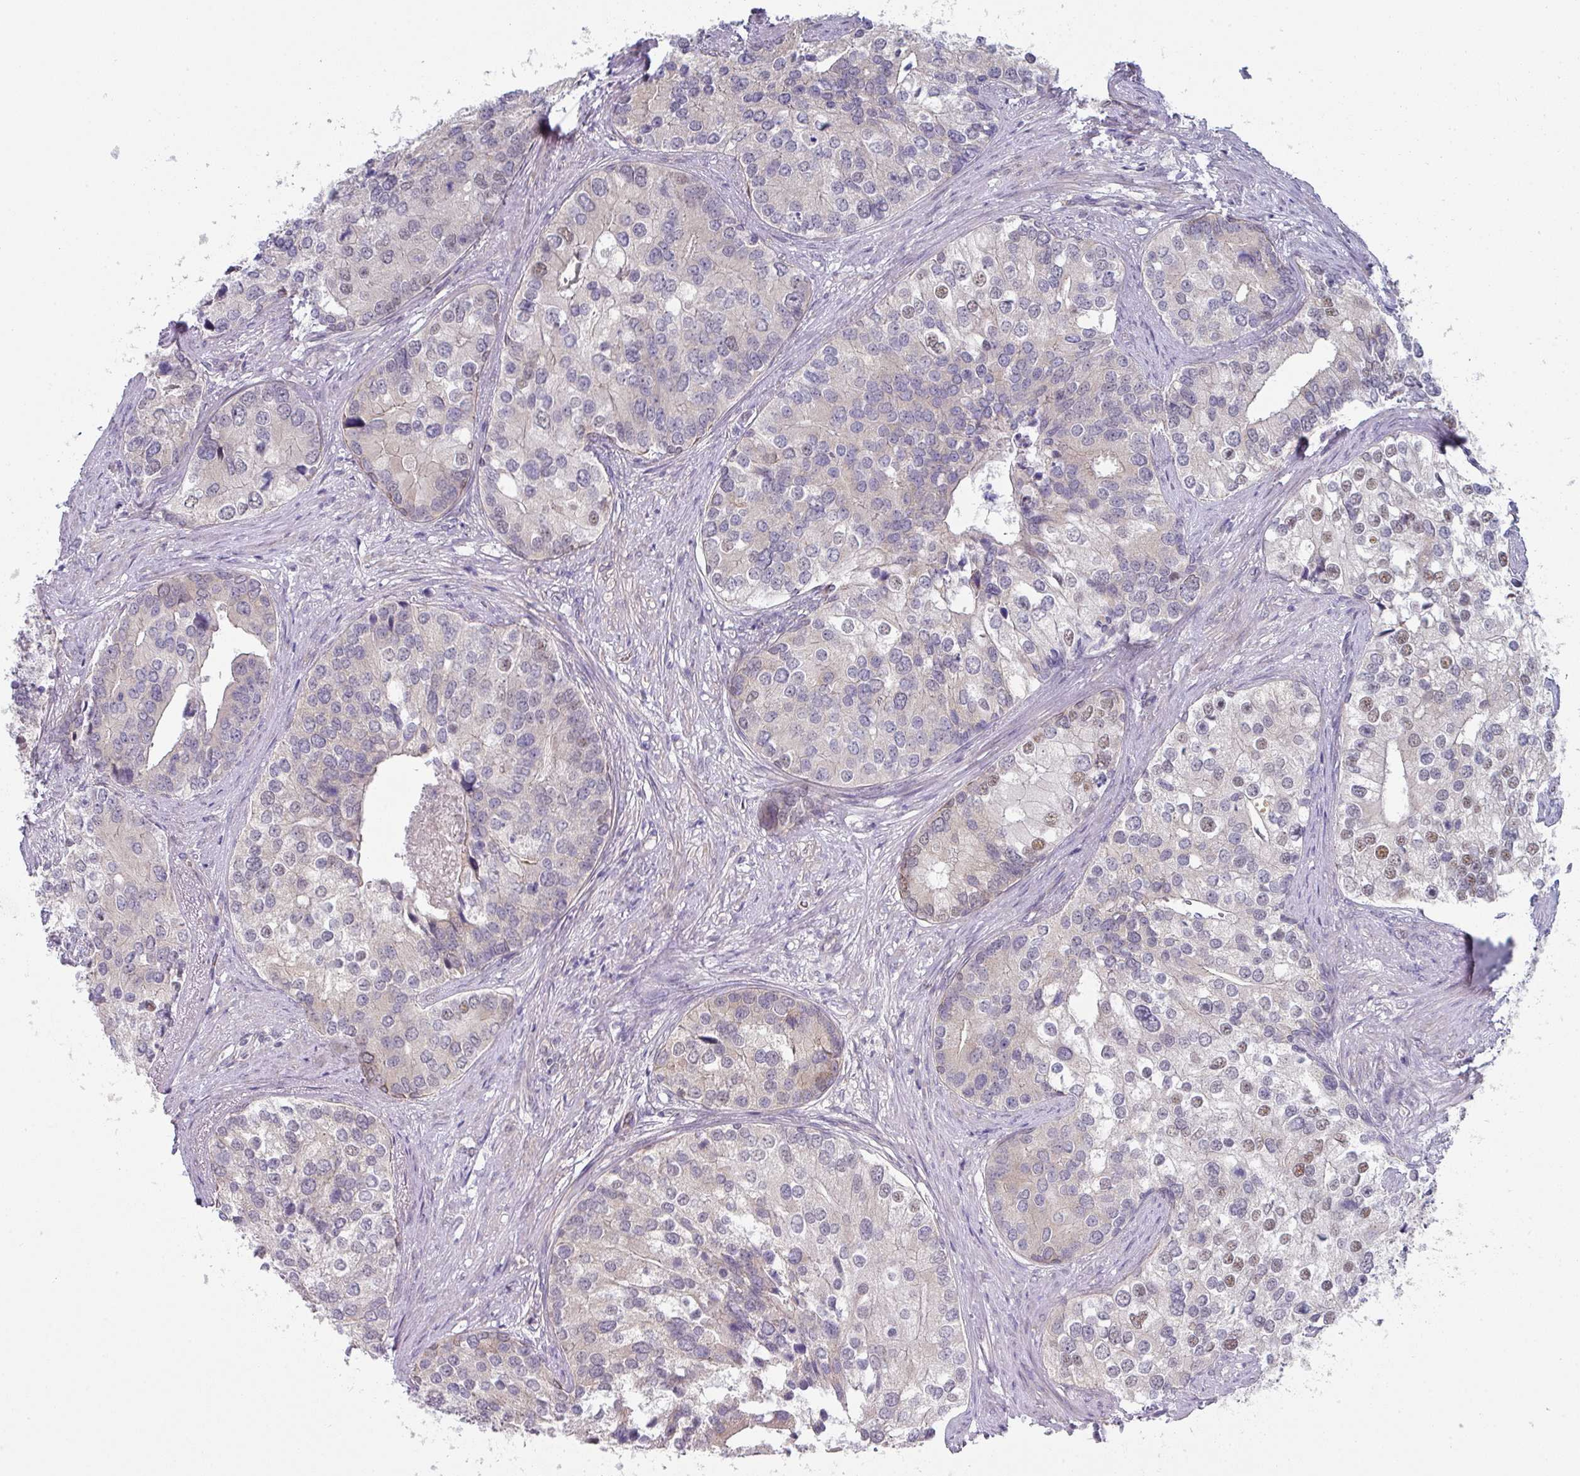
{"staining": {"intensity": "moderate", "quantity": "<25%", "location": "nuclear"}, "tissue": "prostate cancer", "cell_type": "Tumor cells", "image_type": "cancer", "snomed": [{"axis": "morphology", "description": "Adenocarcinoma, High grade"}, {"axis": "topography", "description": "Prostate"}], "caption": "A brown stain shows moderate nuclear expression of a protein in prostate cancer (high-grade adenocarcinoma) tumor cells.", "gene": "TMED5", "patient": {"sex": "male", "age": 62}}